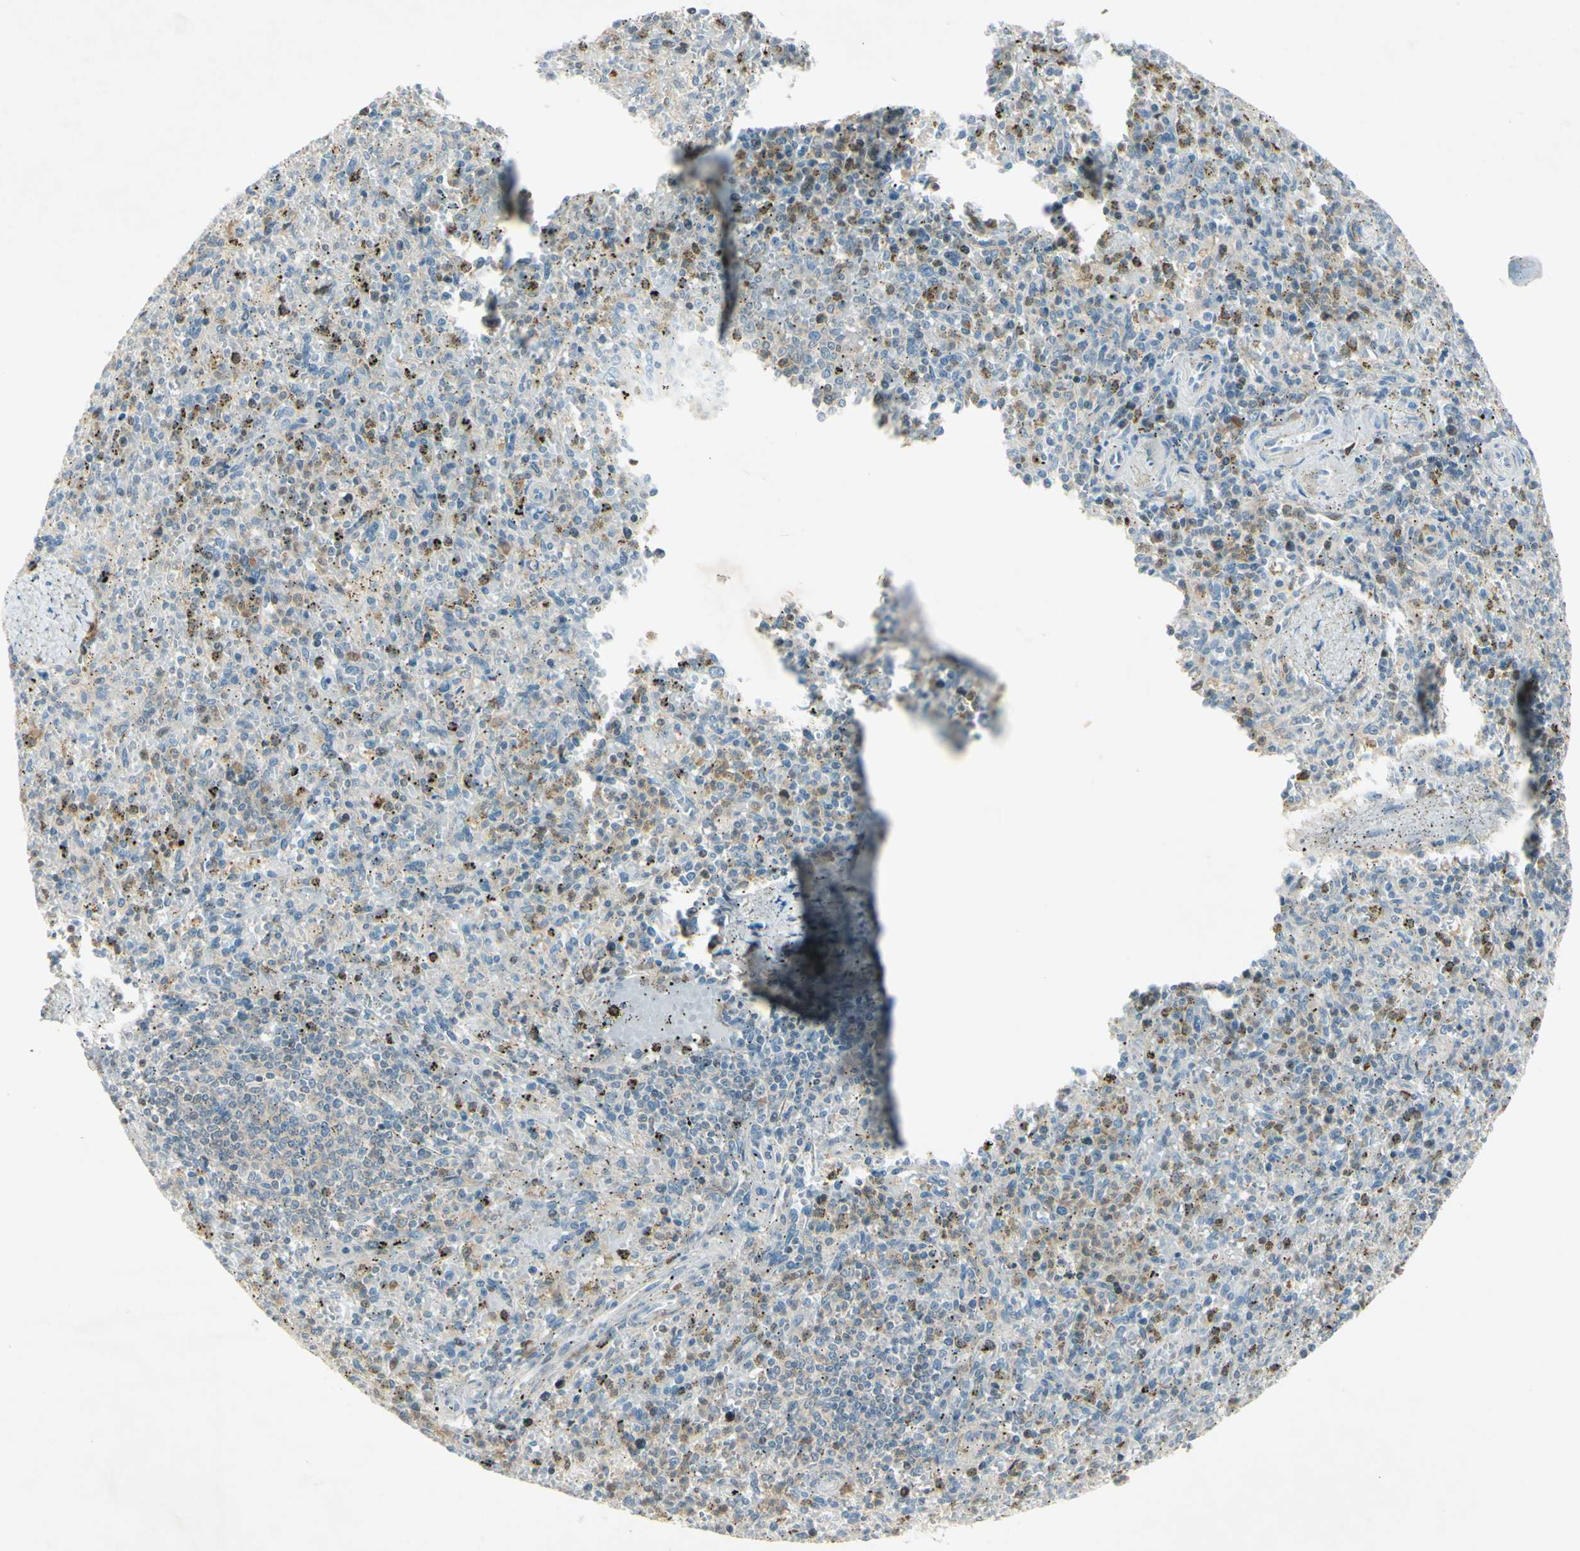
{"staining": {"intensity": "weak", "quantity": "<25%", "location": "cytoplasmic/membranous"}, "tissue": "spleen", "cell_type": "Cells in red pulp", "image_type": "normal", "snomed": [{"axis": "morphology", "description": "Normal tissue, NOS"}, {"axis": "topography", "description": "Spleen"}], "caption": "IHC image of benign human spleen stained for a protein (brown), which reveals no staining in cells in red pulp.", "gene": "C1orf159", "patient": {"sex": "male", "age": 72}}